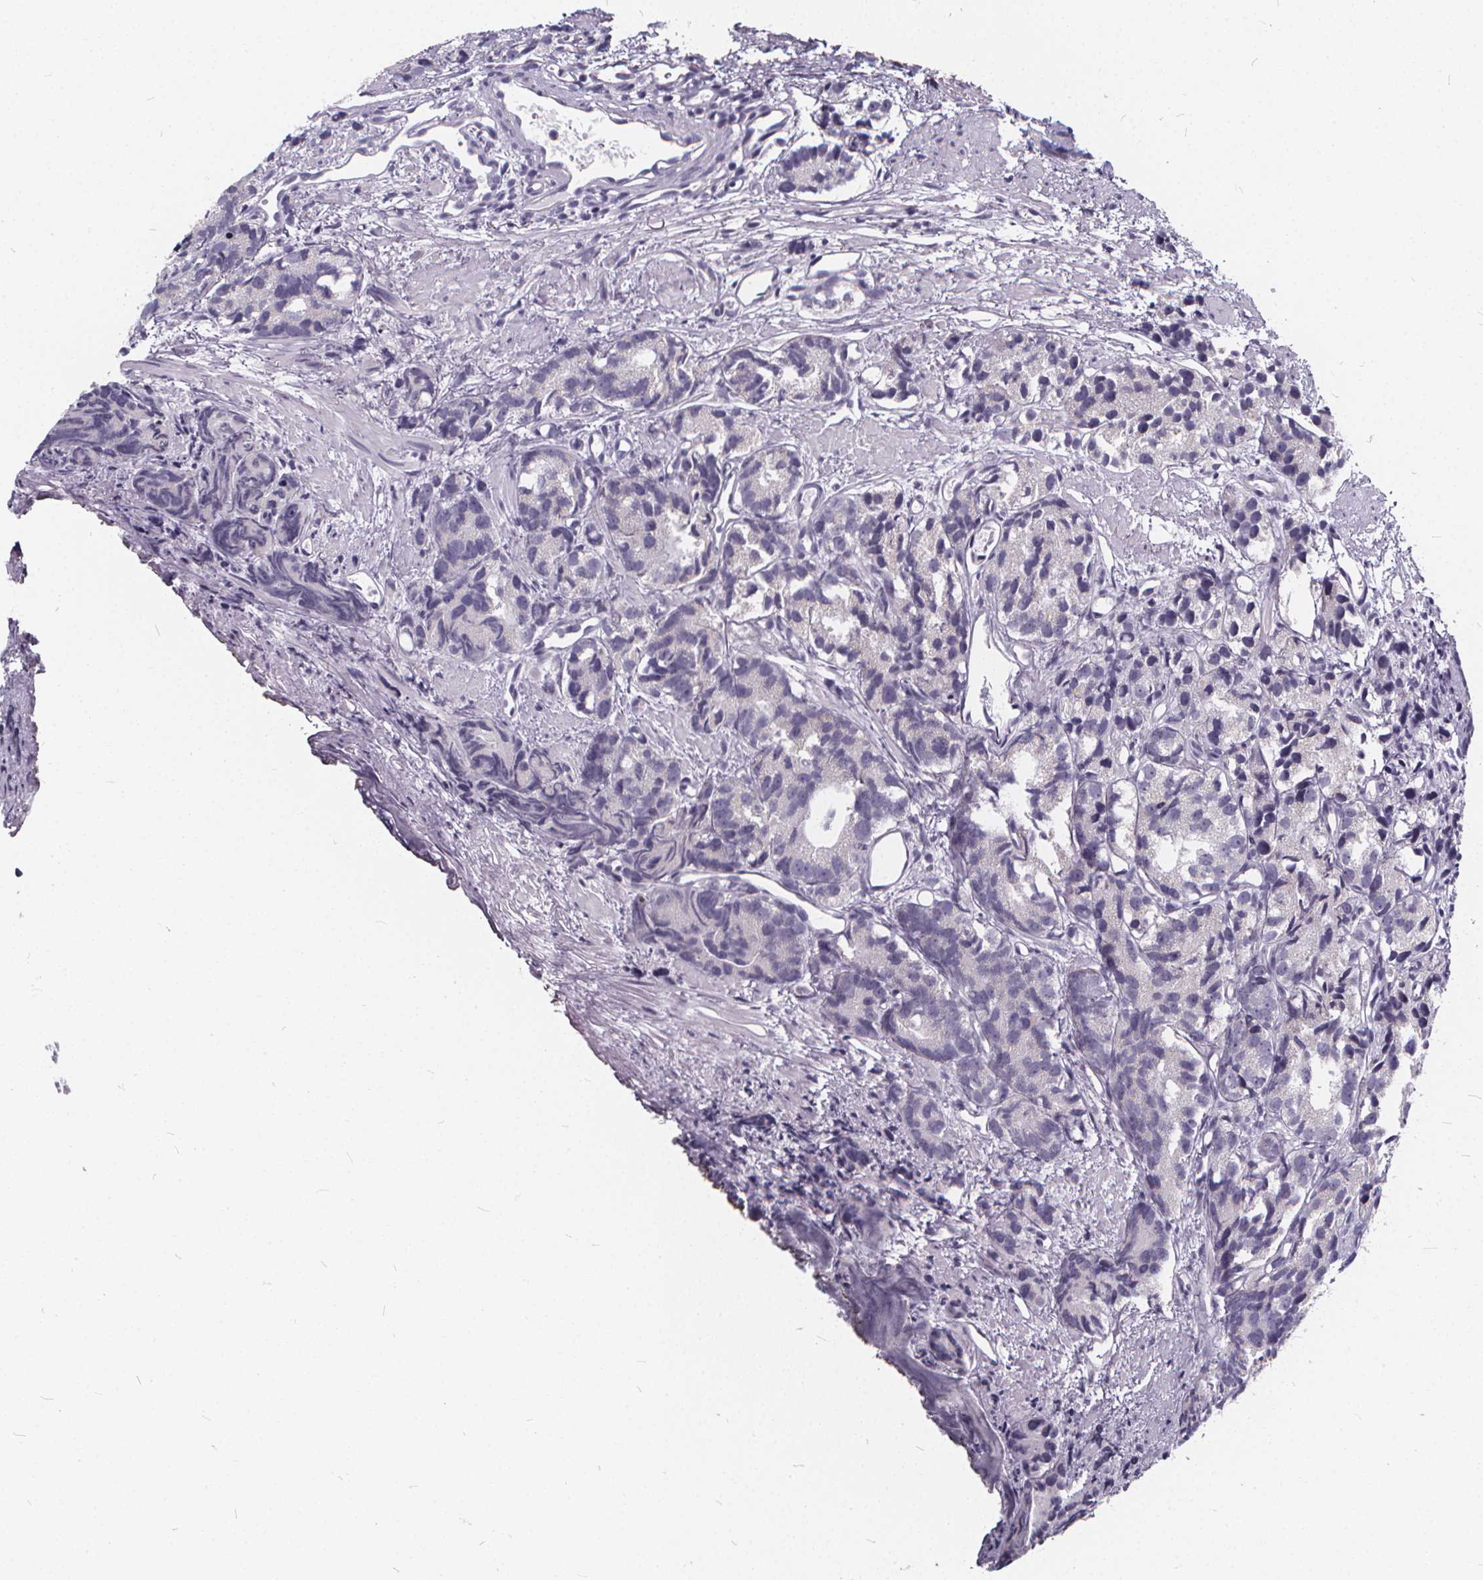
{"staining": {"intensity": "negative", "quantity": "none", "location": "none"}, "tissue": "prostate cancer", "cell_type": "Tumor cells", "image_type": "cancer", "snomed": [{"axis": "morphology", "description": "Adenocarcinoma, High grade"}, {"axis": "topography", "description": "Prostate"}], "caption": "Tumor cells show no significant protein positivity in prostate cancer.", "gene": "SPEF2", "patient": {"sex": "male", "age": 77}}